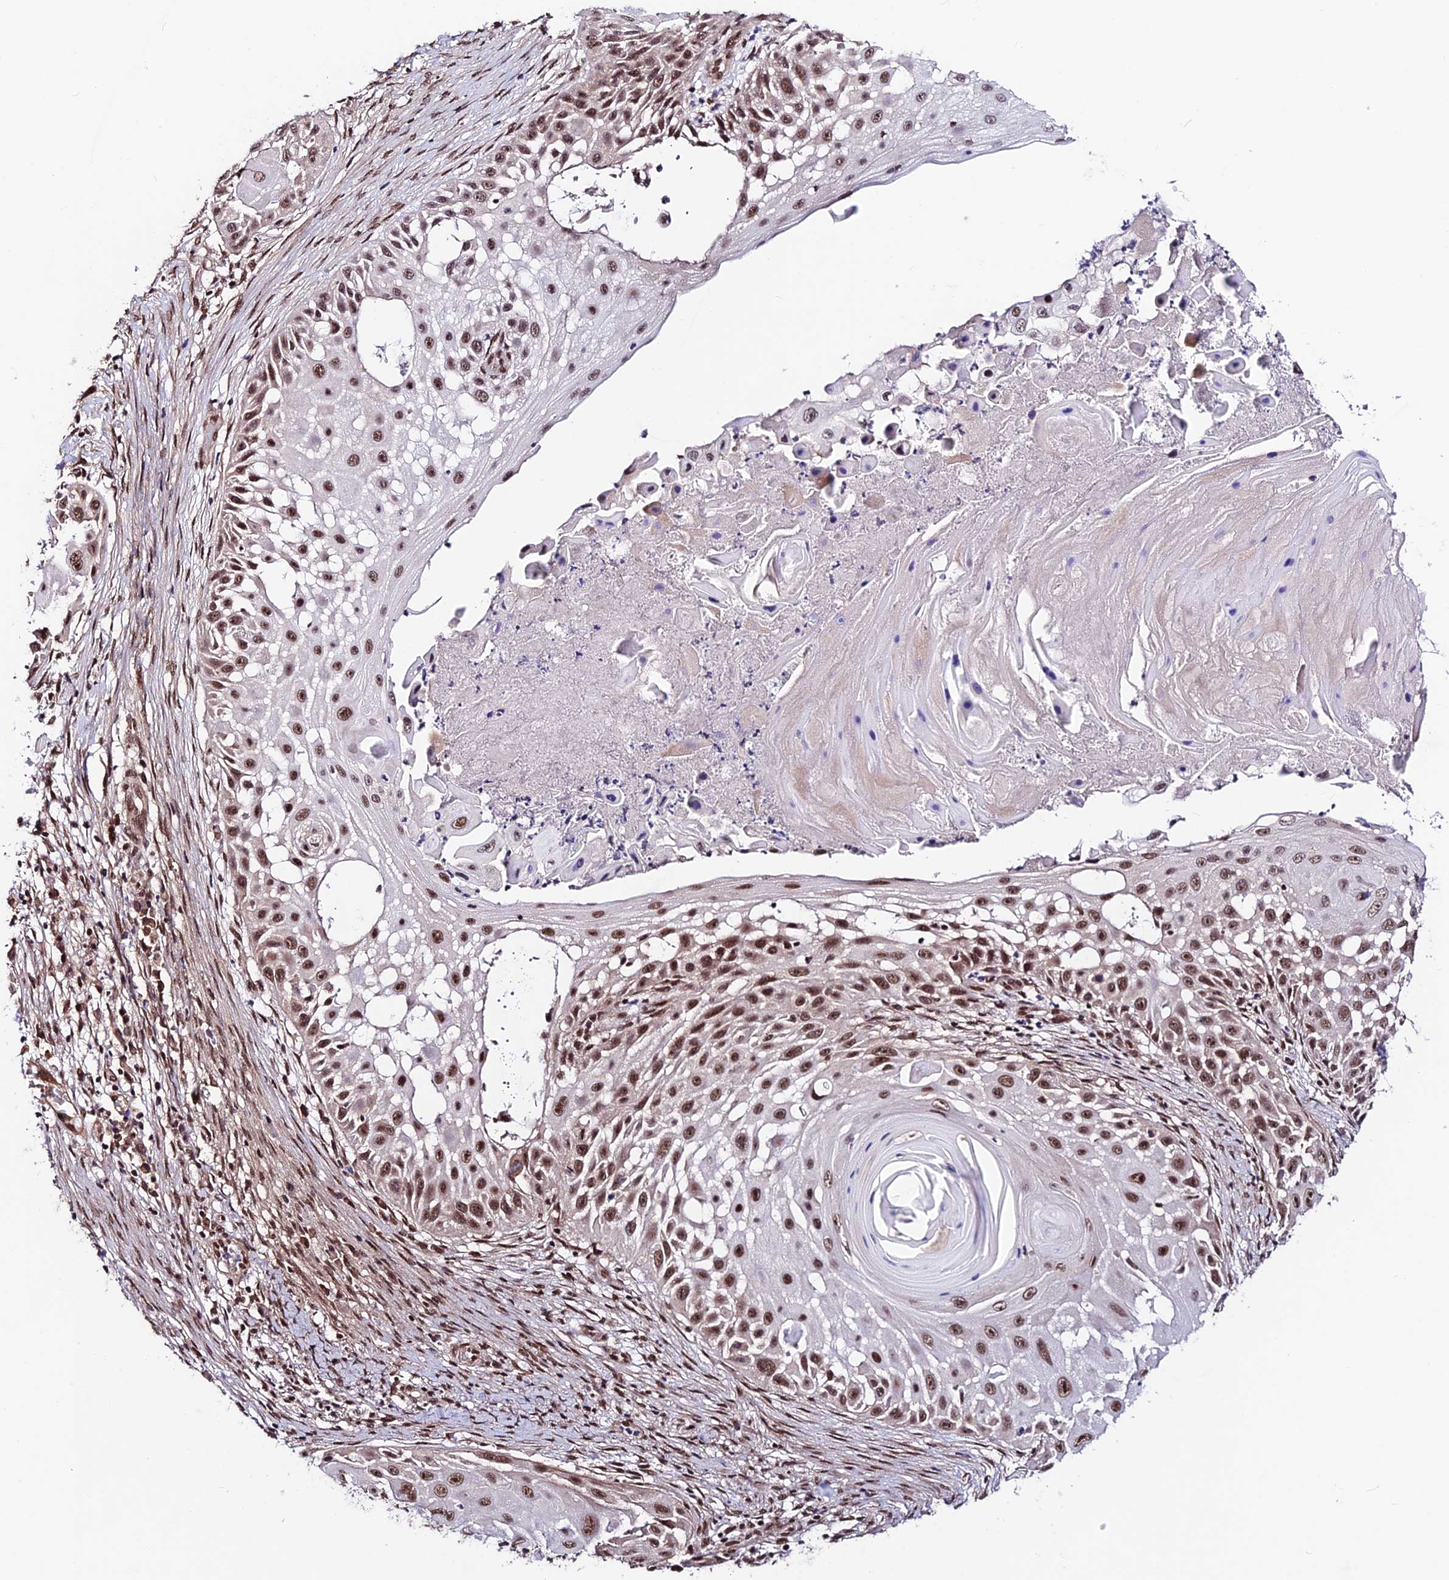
{"staining": {"intensity": "strong", "quantity": ">75%", "location": "nuclear"}, "tissue": "skin cancer", "cell_type": "Tumor cells", "image_type": "cancer", "snomed": [{"axis": "morphology", "description": "Squamous cell carcinoma, NOS"}, {"axis": "topography", "description": "Skin"}], "caption": "IHC histopathology image of human skin cancer (squamous cell carcinoma) stained for a protein (brown), which displays high levels of strong nuclear expression in about >75% of tumor cells.", "gene": "RBM42", "patient": {"sex": "female", "age": 44}}